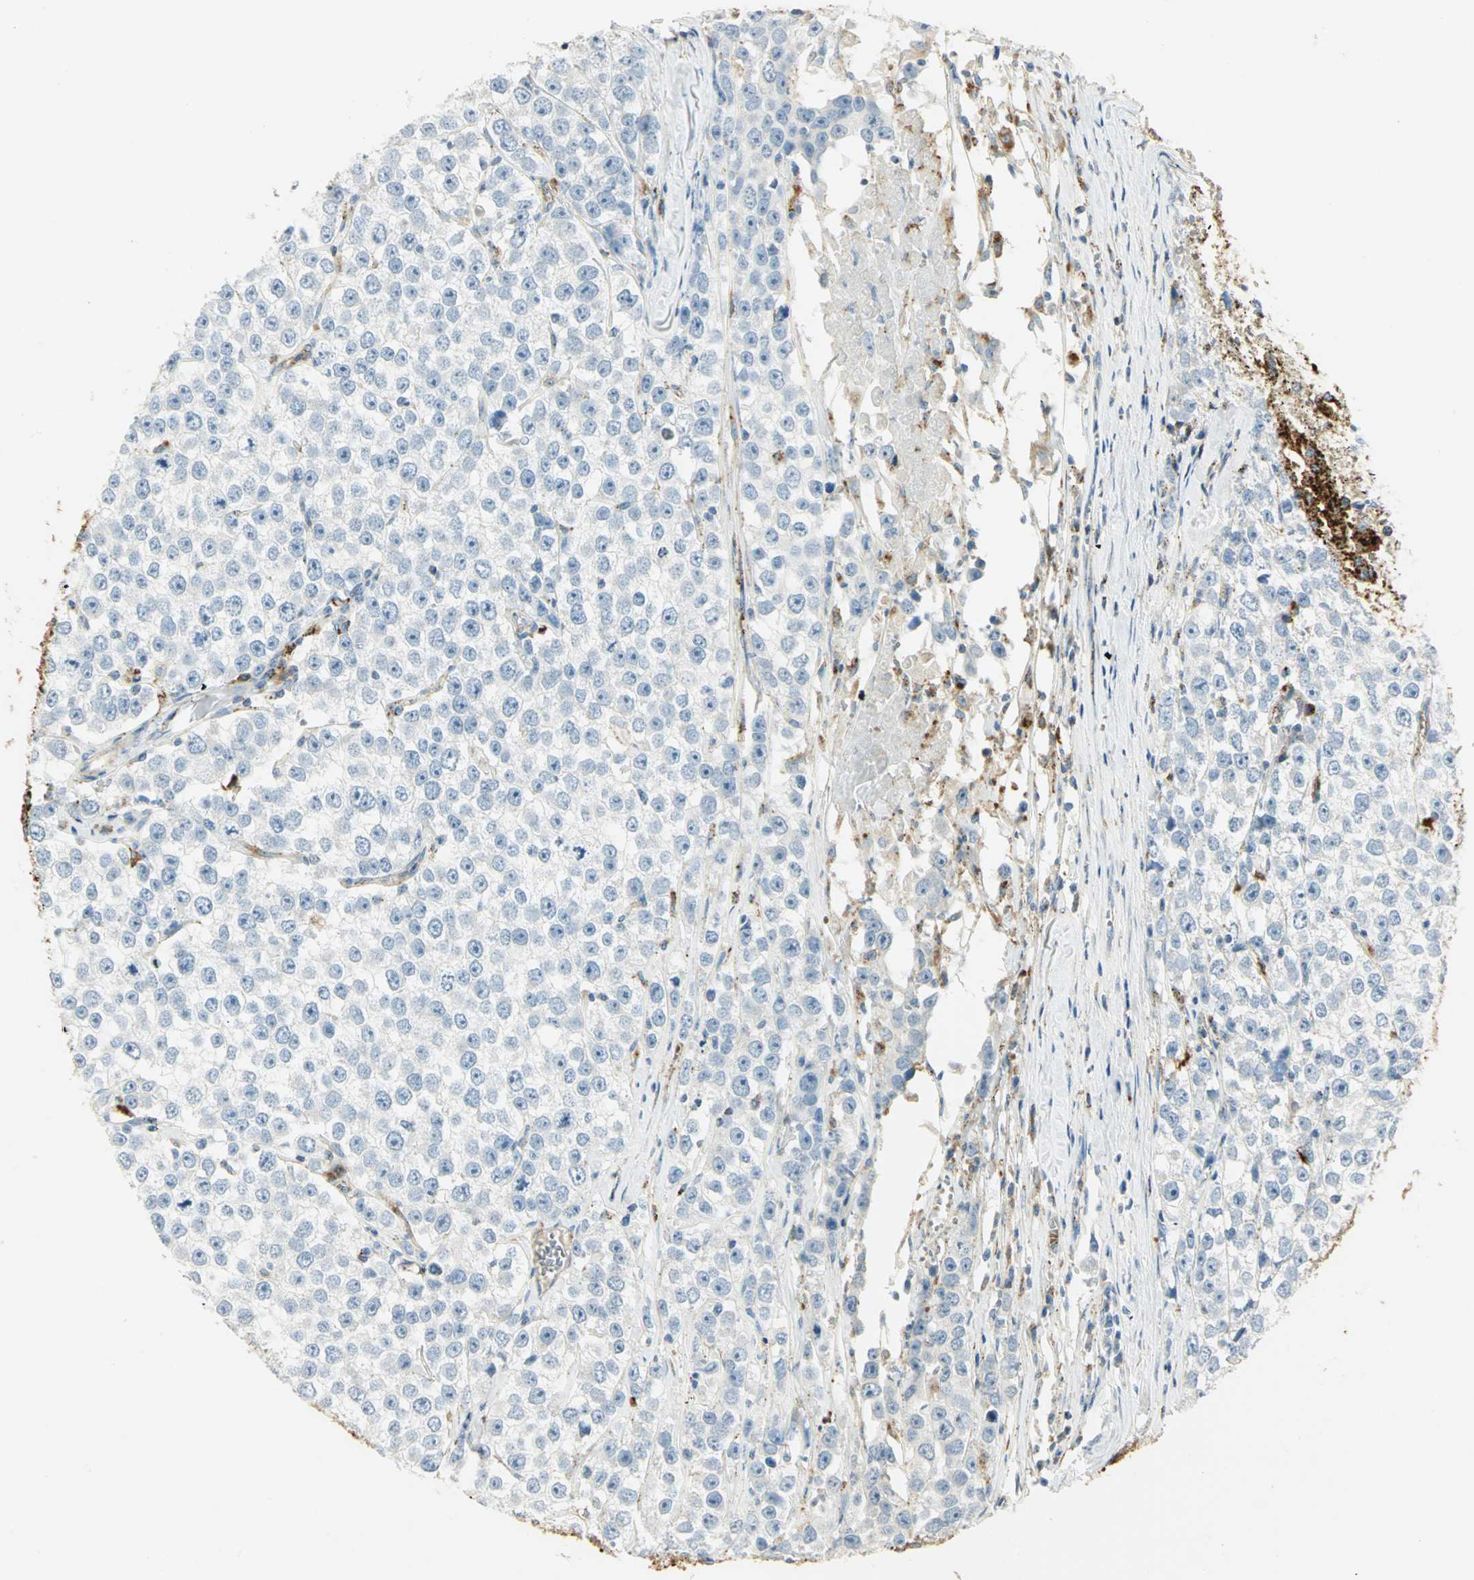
{"staining": {"intensity": "negative", "quantity": "none", "location": "none"}, "tissue": "testis cancer", "cell_type": "Tumor cells", "image_type": "cancer", "snomed": [{"axis": "morphology", "description": "Seminoma, NOS"}, {"axis": "morphology", "description": "Carcinoma, Embryonal, NOS"}, {"axis": "topography", "description": "Testis"}], "caption": "Protein analysis of testis cancer (embryonal carcinoma) demonstrates no significant staining in tumor cells. (Brightfield microscopy of DAB (3,3'-diaminobenzidine) IHC at high magnification).", "gene": "ARSA", "patient": {"sex": "male", "age": 52}}